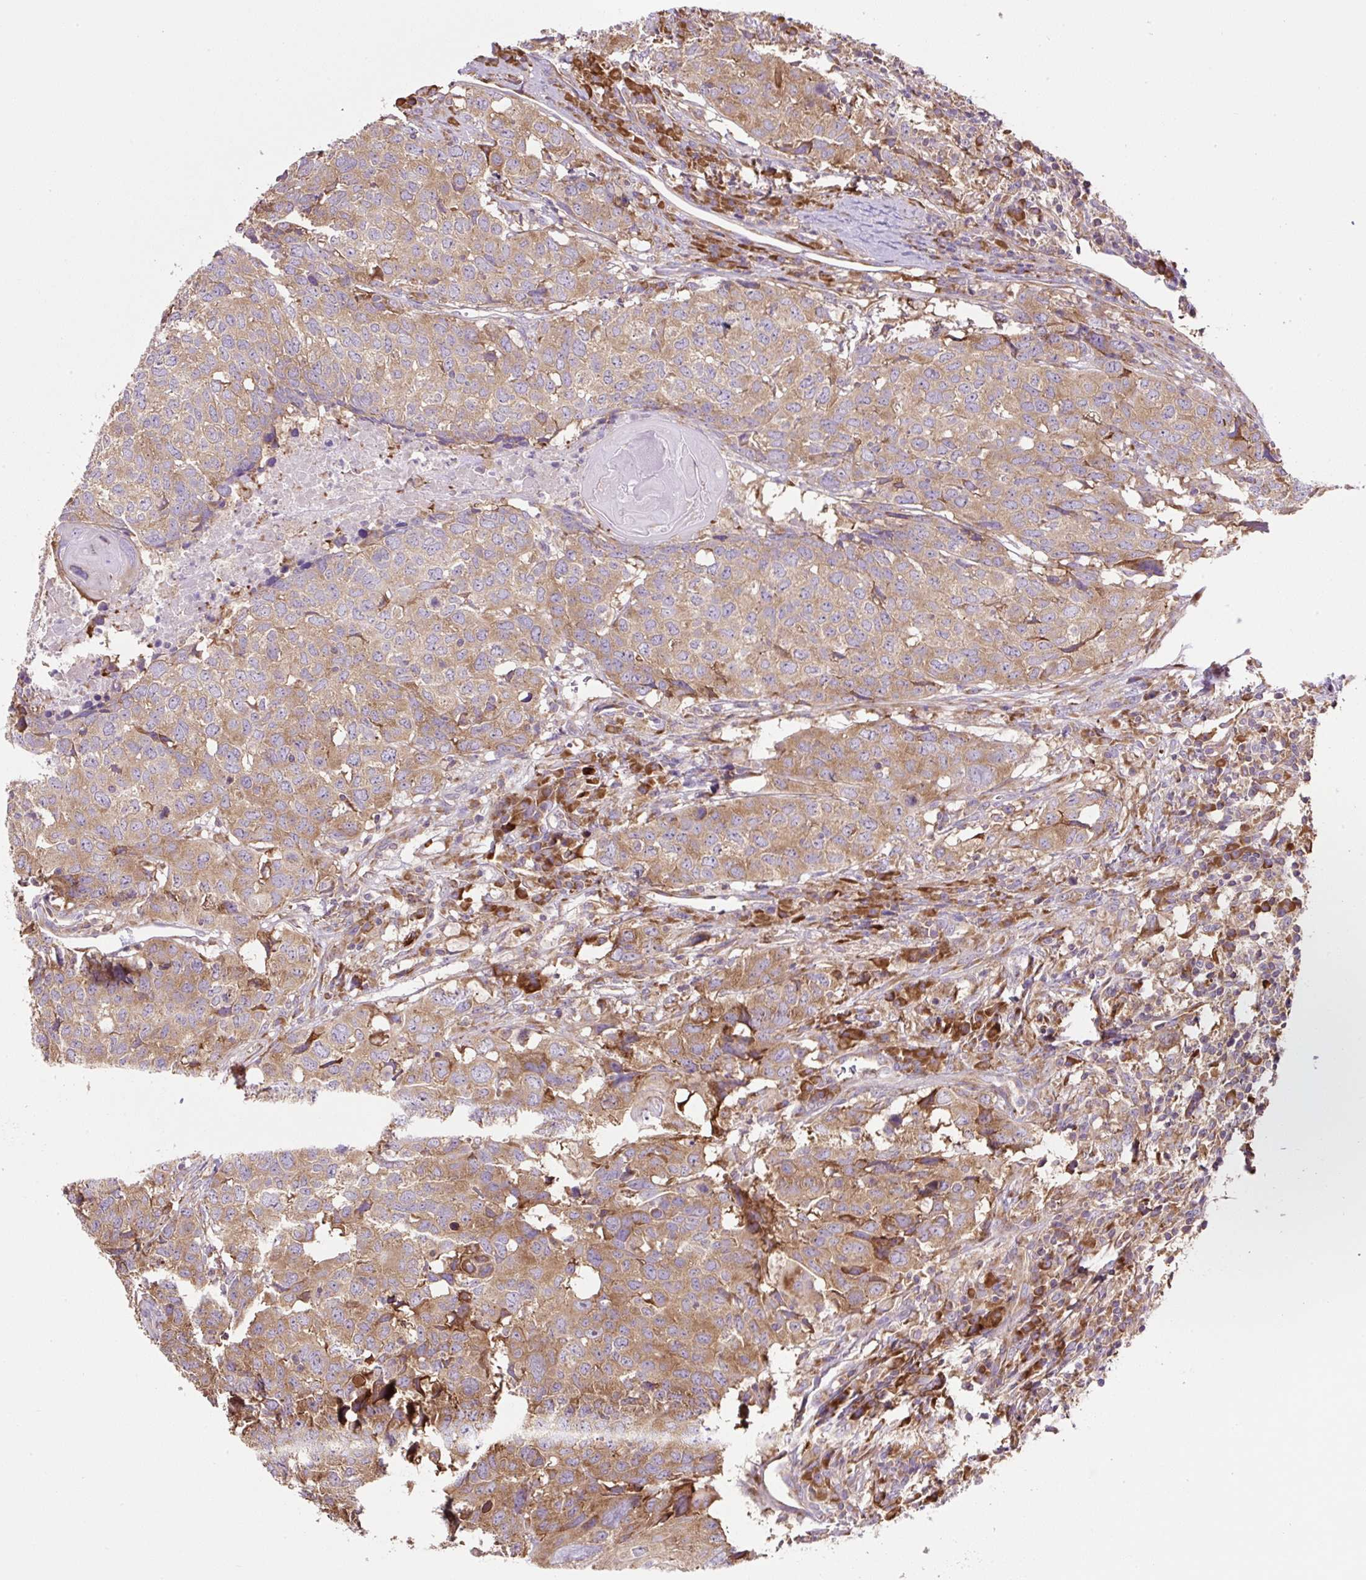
{"staining": {"intensity": "moderate", "quantity": ">75%", "location": "cytoplasmic/membranous"}, "tissue": "head and neck cancer", "cell_type": "Tumor cells", "image_type": "cancer", "snomed": [{"axis": "morphology", "description": "Normal tissue, NOS"}, {"axis": "morphology", "description": "Squamous cell carcinoma, NOS"}, {"axis": "topography", "description": "Skeletal muscle"}, {"axis": "topography", "description": "Vascular tissue"}, {"axis": "topography", "description": "Peripheral nerve tissue"}, {"axis": "topography", "description": "Head-Neck"}], "caption": "Protein expression analysis of squamous cell carcinoma (head and neck) displays moderate cytoplasmic/membranous positivity in about >75% of tumor cells.", "gene": "RPS23", "patient": {"sex": "male", "age": 66}}